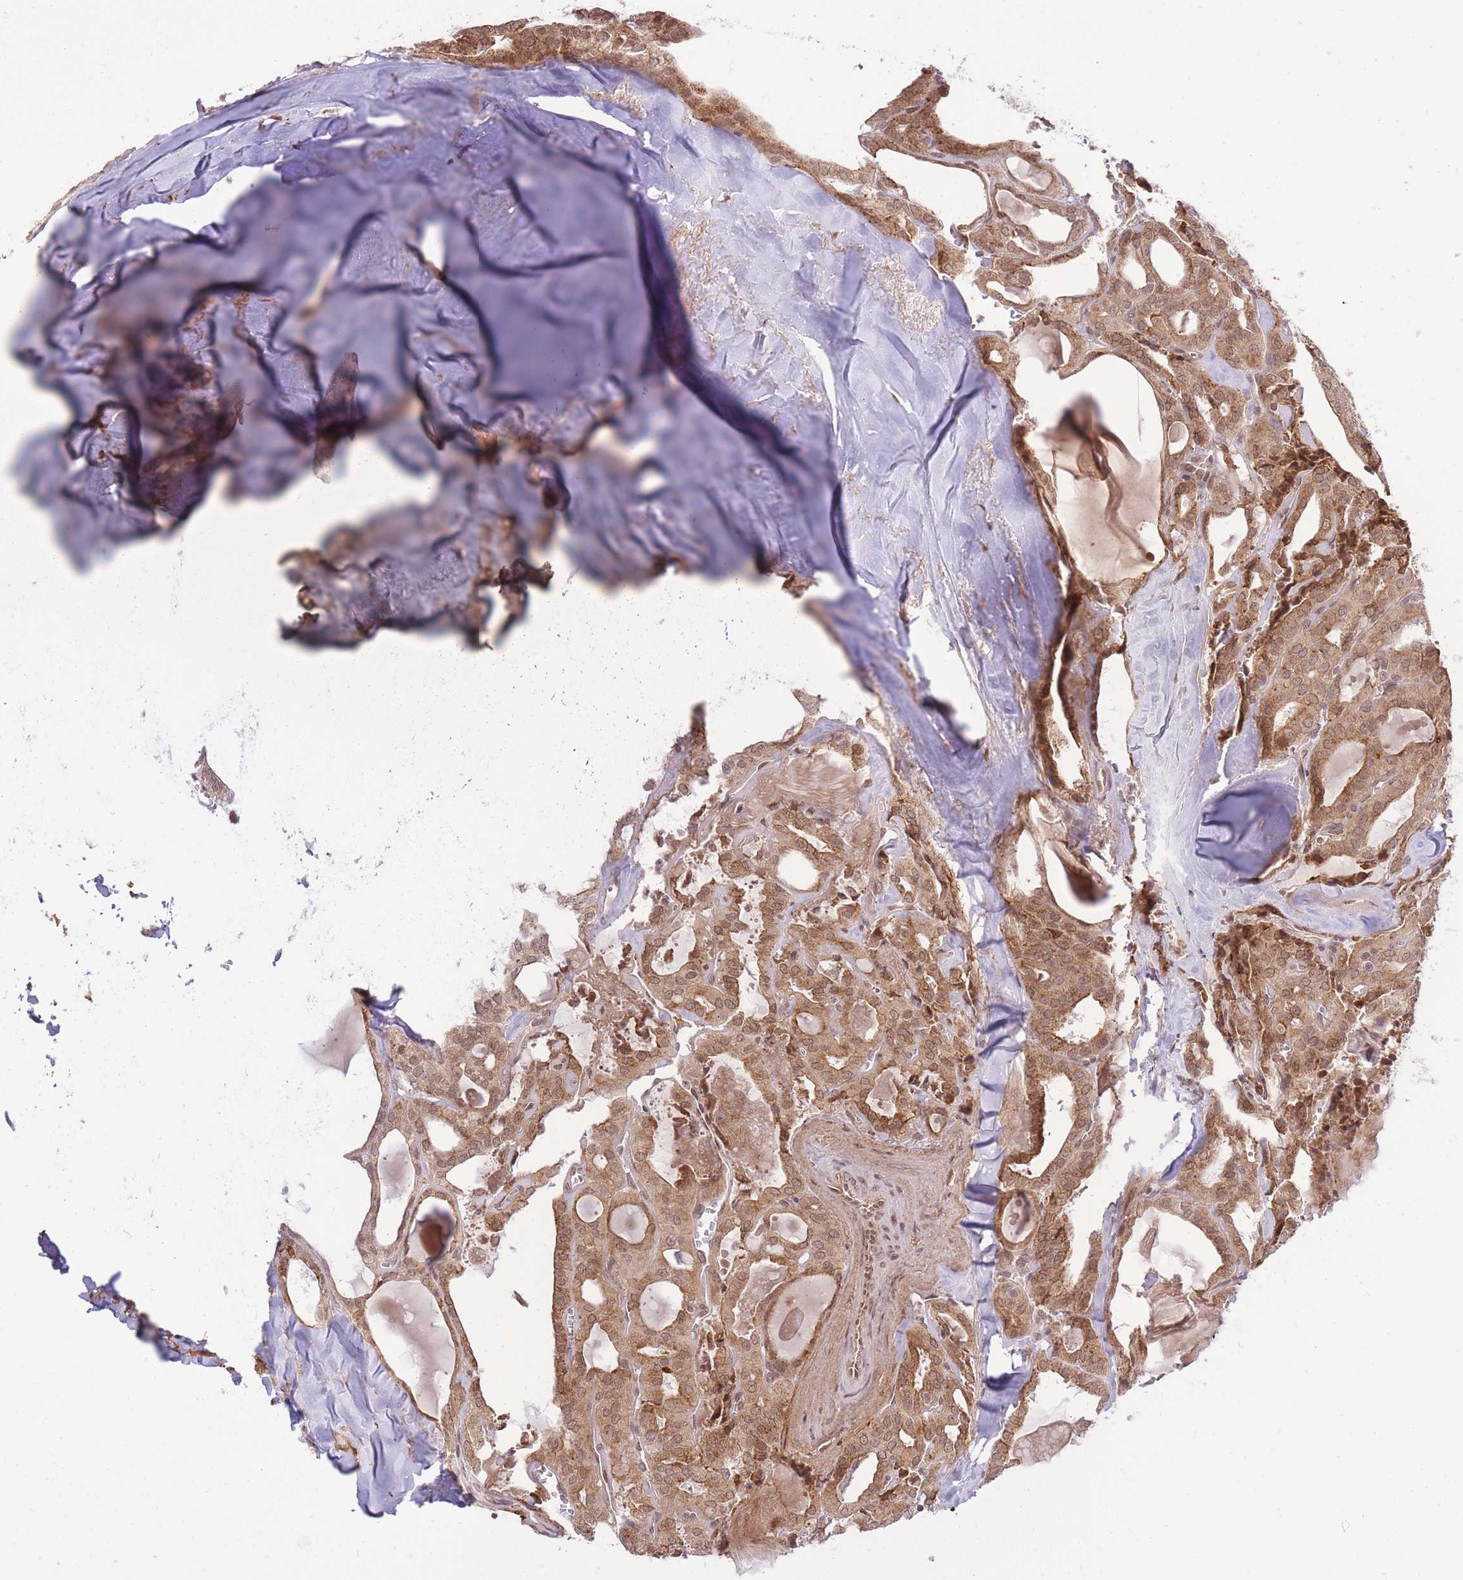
{"staining": {"intensity": "moderate", "quantity": ">75%", "location": "cytoplasmic/membranous,nuclear"}, "tissue": "thyroid cancer", "cell_type": "Tumor cells", "image_type": "cancer", "snomed": [{"axis": "morphology", "description": "Papillary adenocarcinoma, NOS"}, {"axis": "topography", "description": "Thyroid gland"}], "caption": "Thyroid papillary adenocarcinoma stained with DAB (3,3'-diaminobenzidine) IHC demonstrates medium levels of moderate cytoplasmic/membranous and nuclear positivity in about >75% of tumor cells. (DAB IHC, brown staining for protein, blue staining for nuclei).", "gene": "ZNF391", "patient": {"sex": "male", "age": 52}}